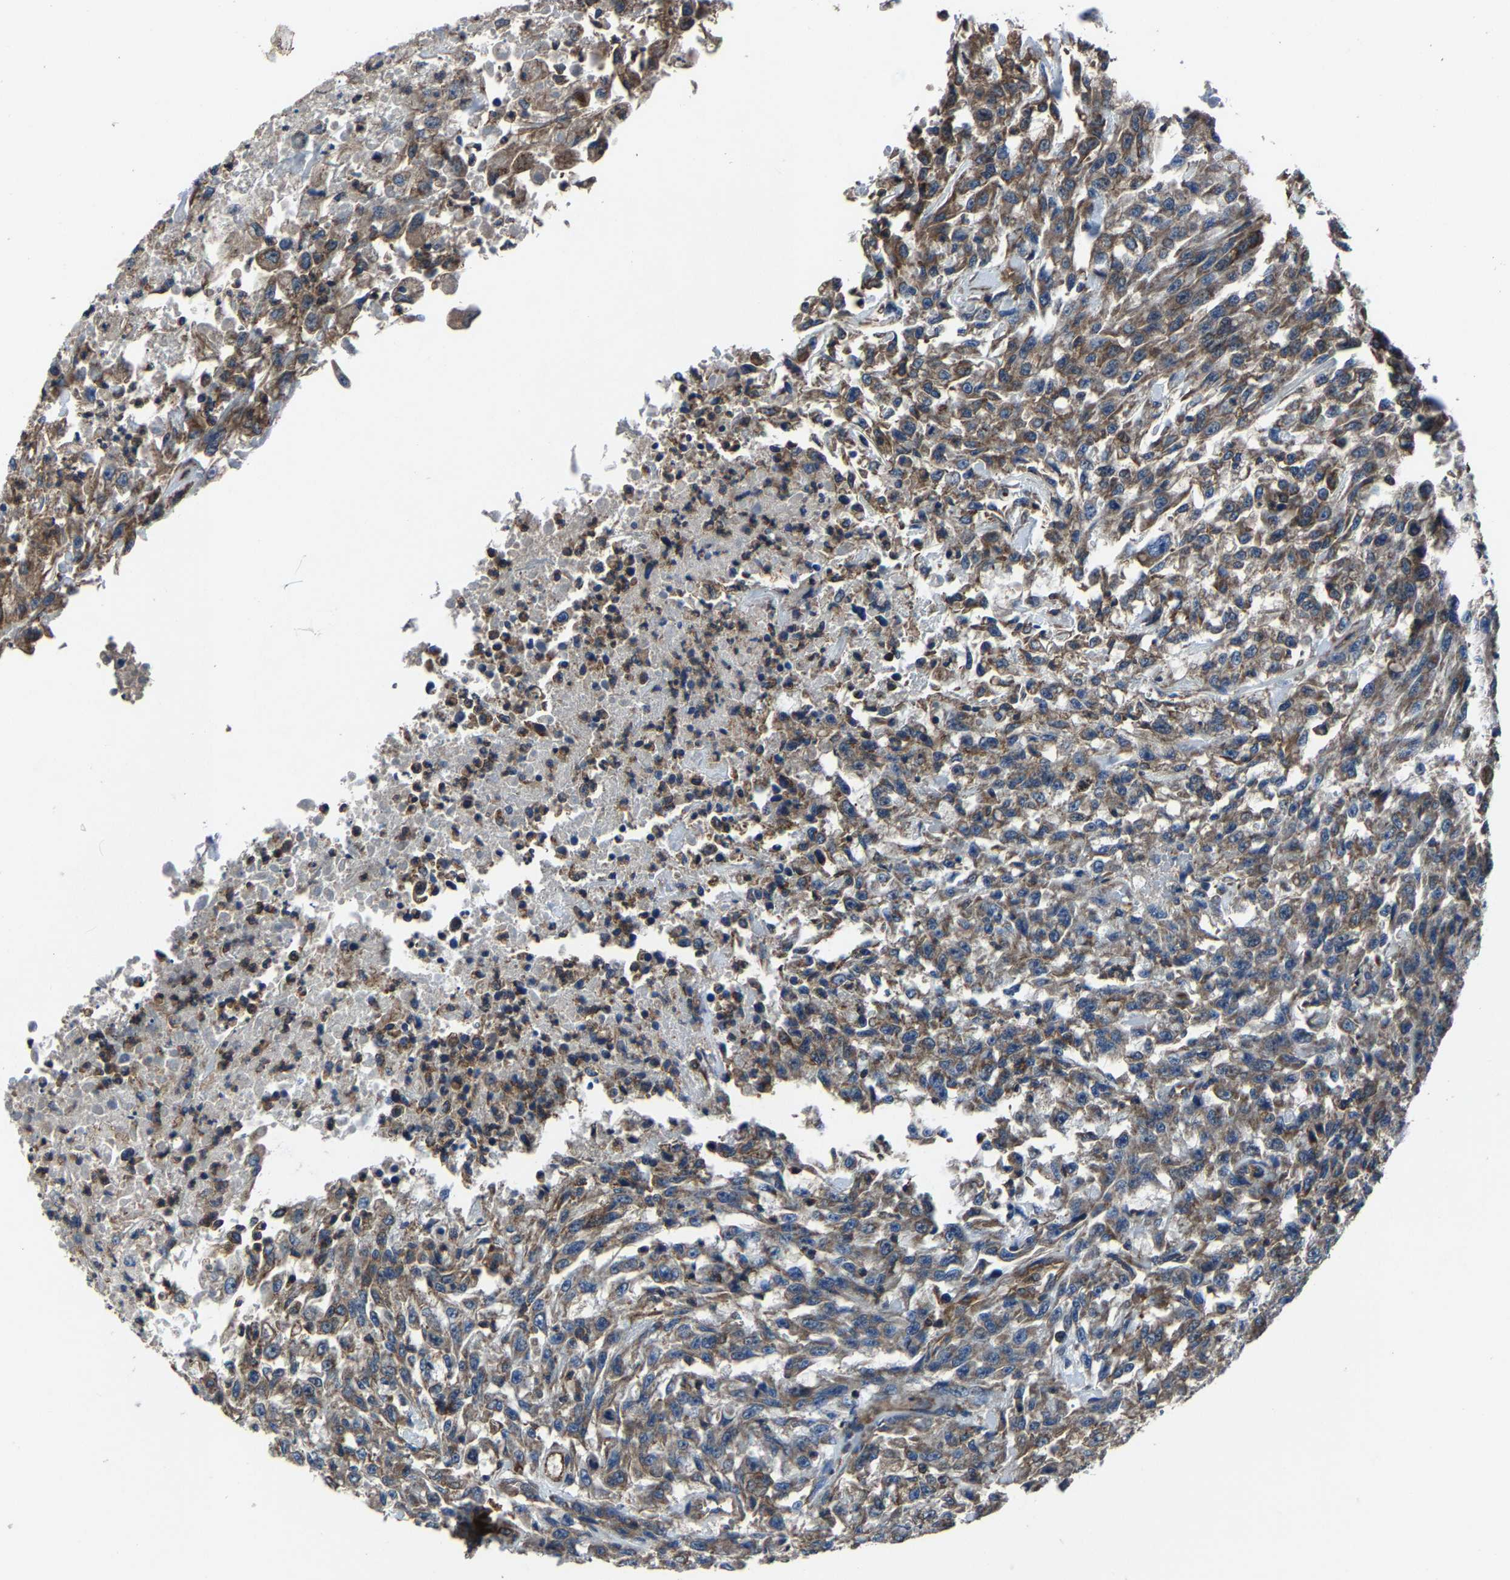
{"staining": {"intensity": "moderate", "quantity": ">75%", "location": "cytoplasmic/membranous"}, "tissue": "urothelial cancer", "cell_type": "Tumor cells", "image_type": "cancer", "snomed": [{"axis": "morphology", "description": "Urothelial carcinoma, High grade"}, {"axis": "topography", "description": "Urinary bladder"}], "caption": "Tumor cells exhibit medium levels of moderate cytoplasmic/membranous staining in approximately >75% of cells in human high-grade urothelial carcinoma. (brown staining indicates protein expression, while blue staining denotes nuclei).", "gene": "KIAA1958", "patient": {"sex": "male", "age": 46}}